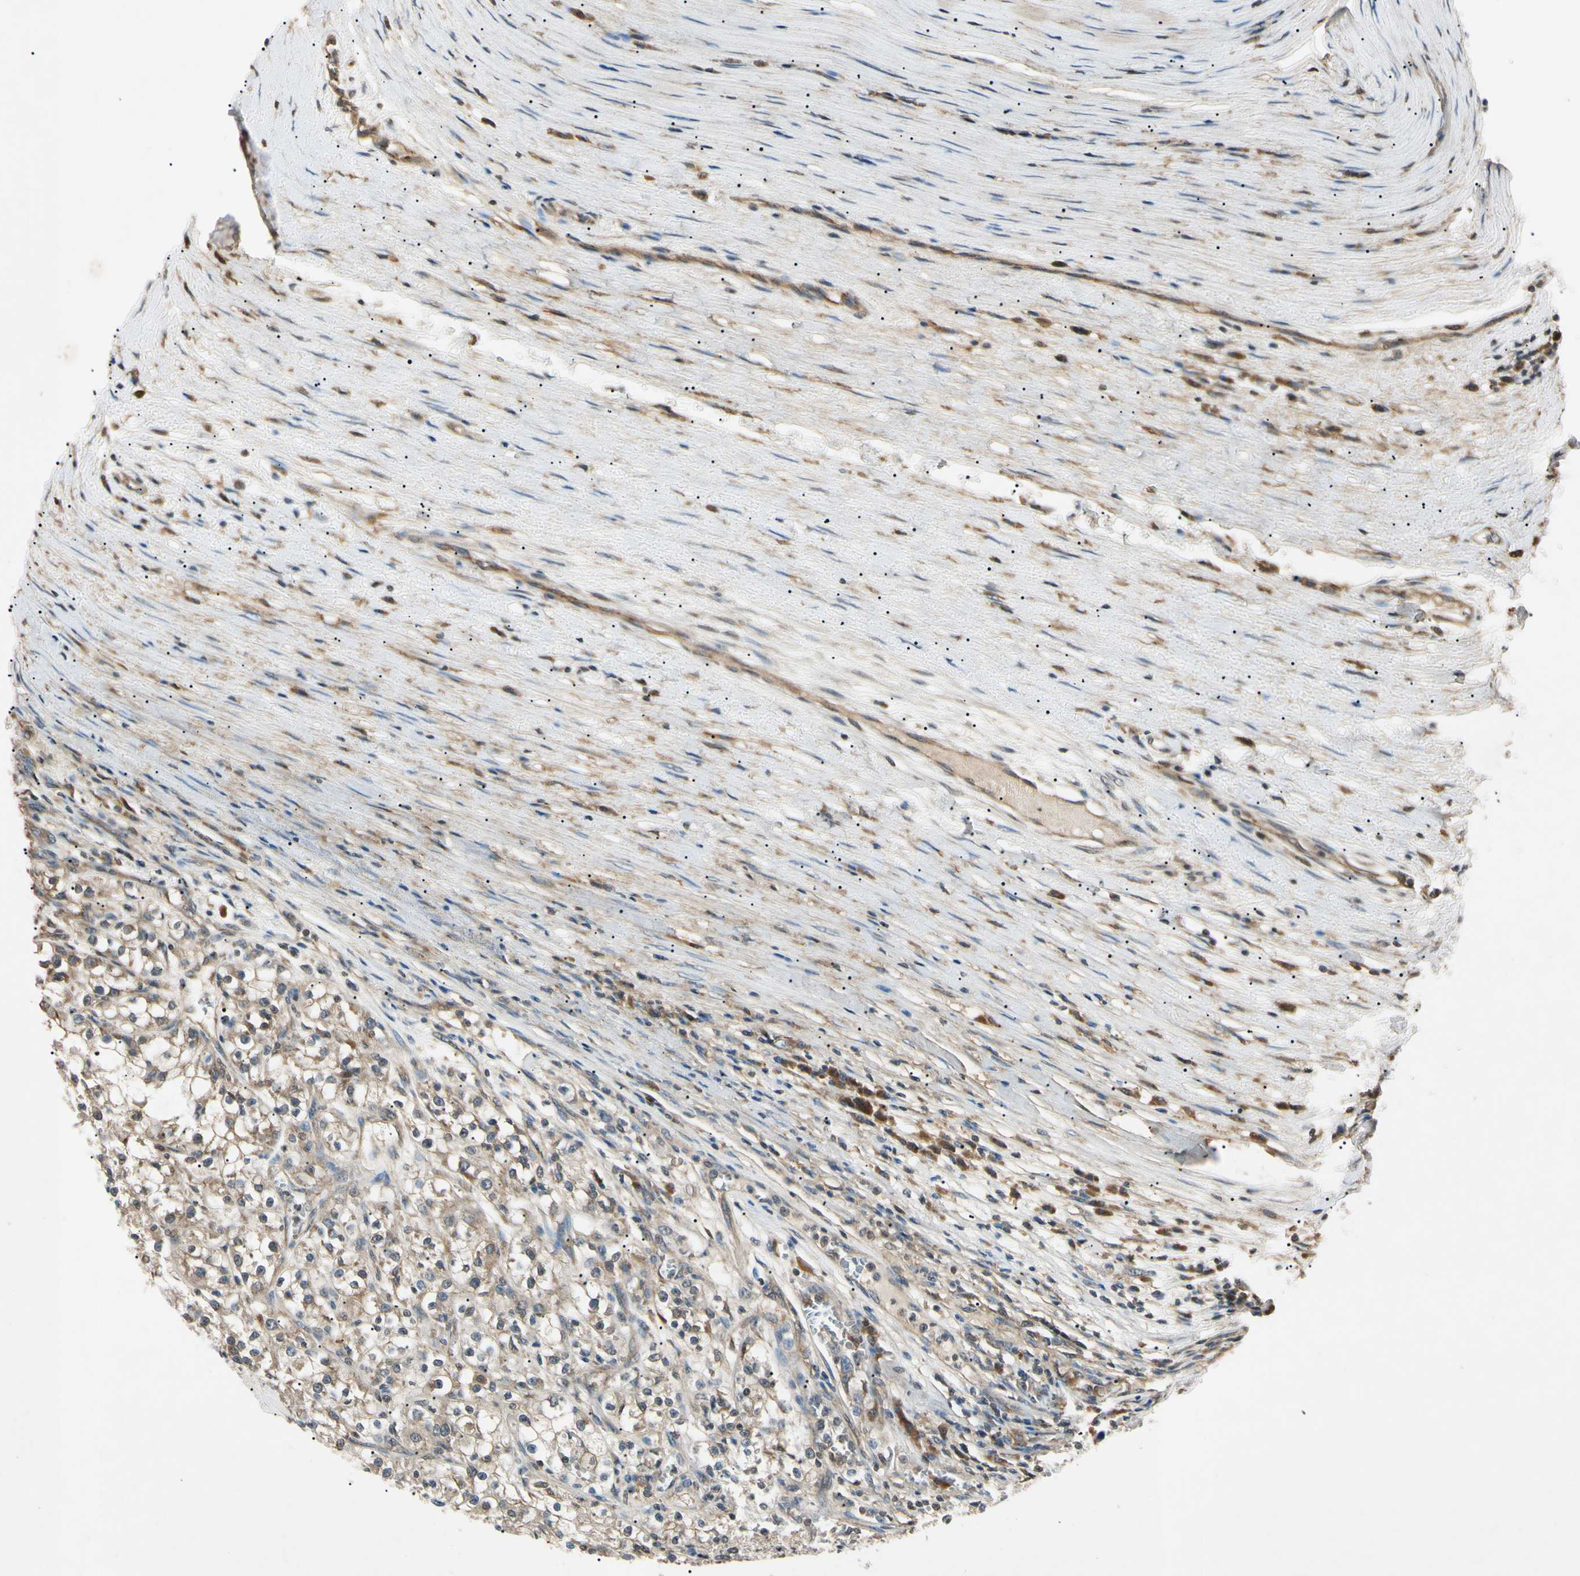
{"staining": {"intensity": "weak", "quantity": "<25%", "location": "cytoplasmic/membranous"}, "tissue": "renal cancer", "cell_type": "Tumor cells", "image_type": "cancer", "snomed": [{"axis": "morphology", "description": "Adenocarcinoma, NOS"}, {"axis": "topography", "description": "Kidney"}], "caption": "This is an IHC histopathology image of renal cancer (adenocarcinoma). There is no positivity in tumor cells.", "gene": "EPN1", "patient": {"sex": "female", "age": 52}}